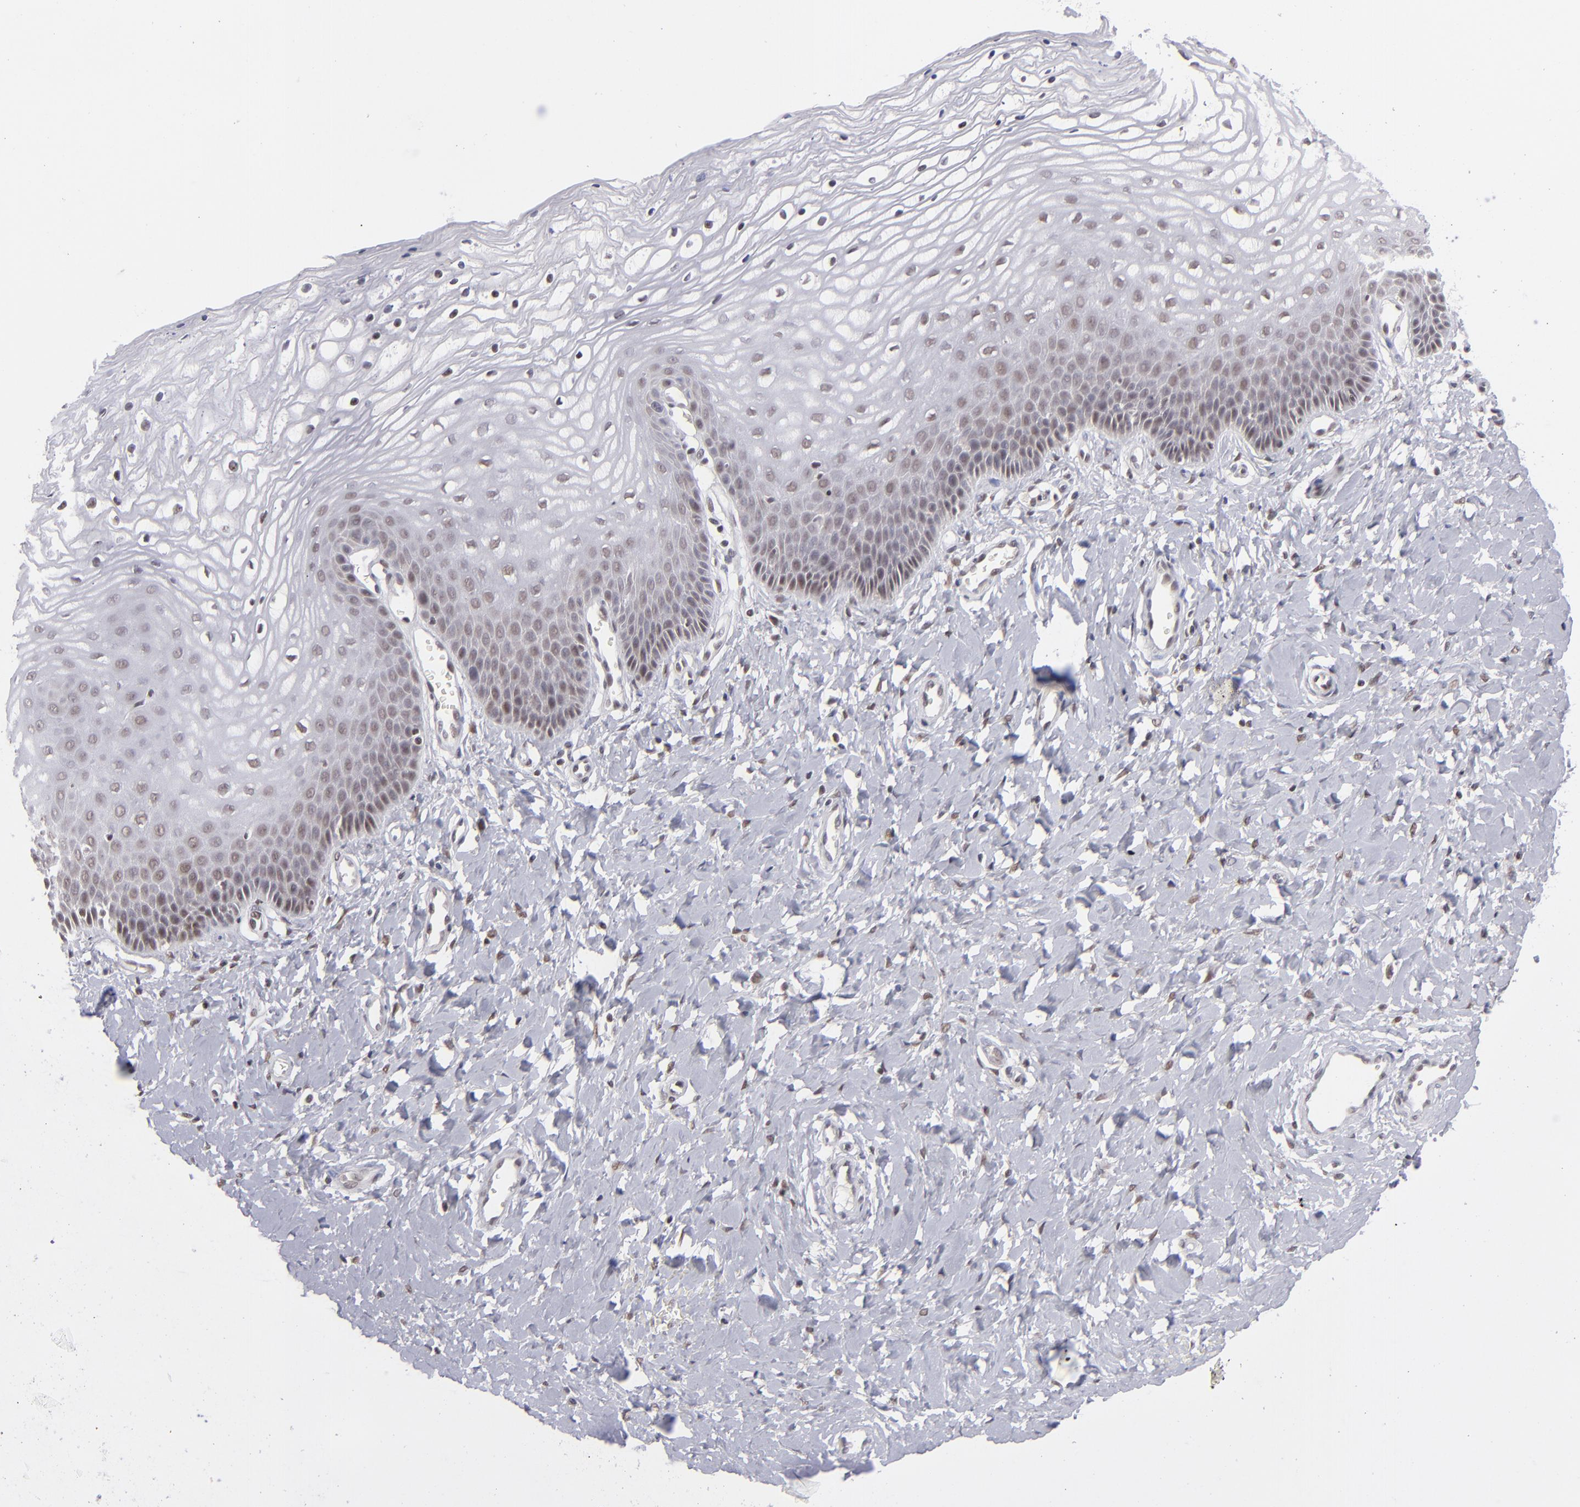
{"staining": {"intensity": "weak", "quantity": "25%-75%", "location": "nuclear"}, "tissue": "vagina", "cell_type": "Squamous epithelial cells", "image_type": "normal", "snomed": [{"axis": "morphology", "description": "Normal tissue, NOS"}, {"axis": "topography", "description": "Vagina"}], "caption": "Protein staining demonstrates weak nuclear expression in about 25%-75% of squamous epithelial cells in benign vagina. The staining is performed using DAB brown chromogen to label protein expression. The nuclei are counter-stained blue using hematoxylin.", "gene": "MLLT3", "patient": {"sex": "female", "age": 68}}